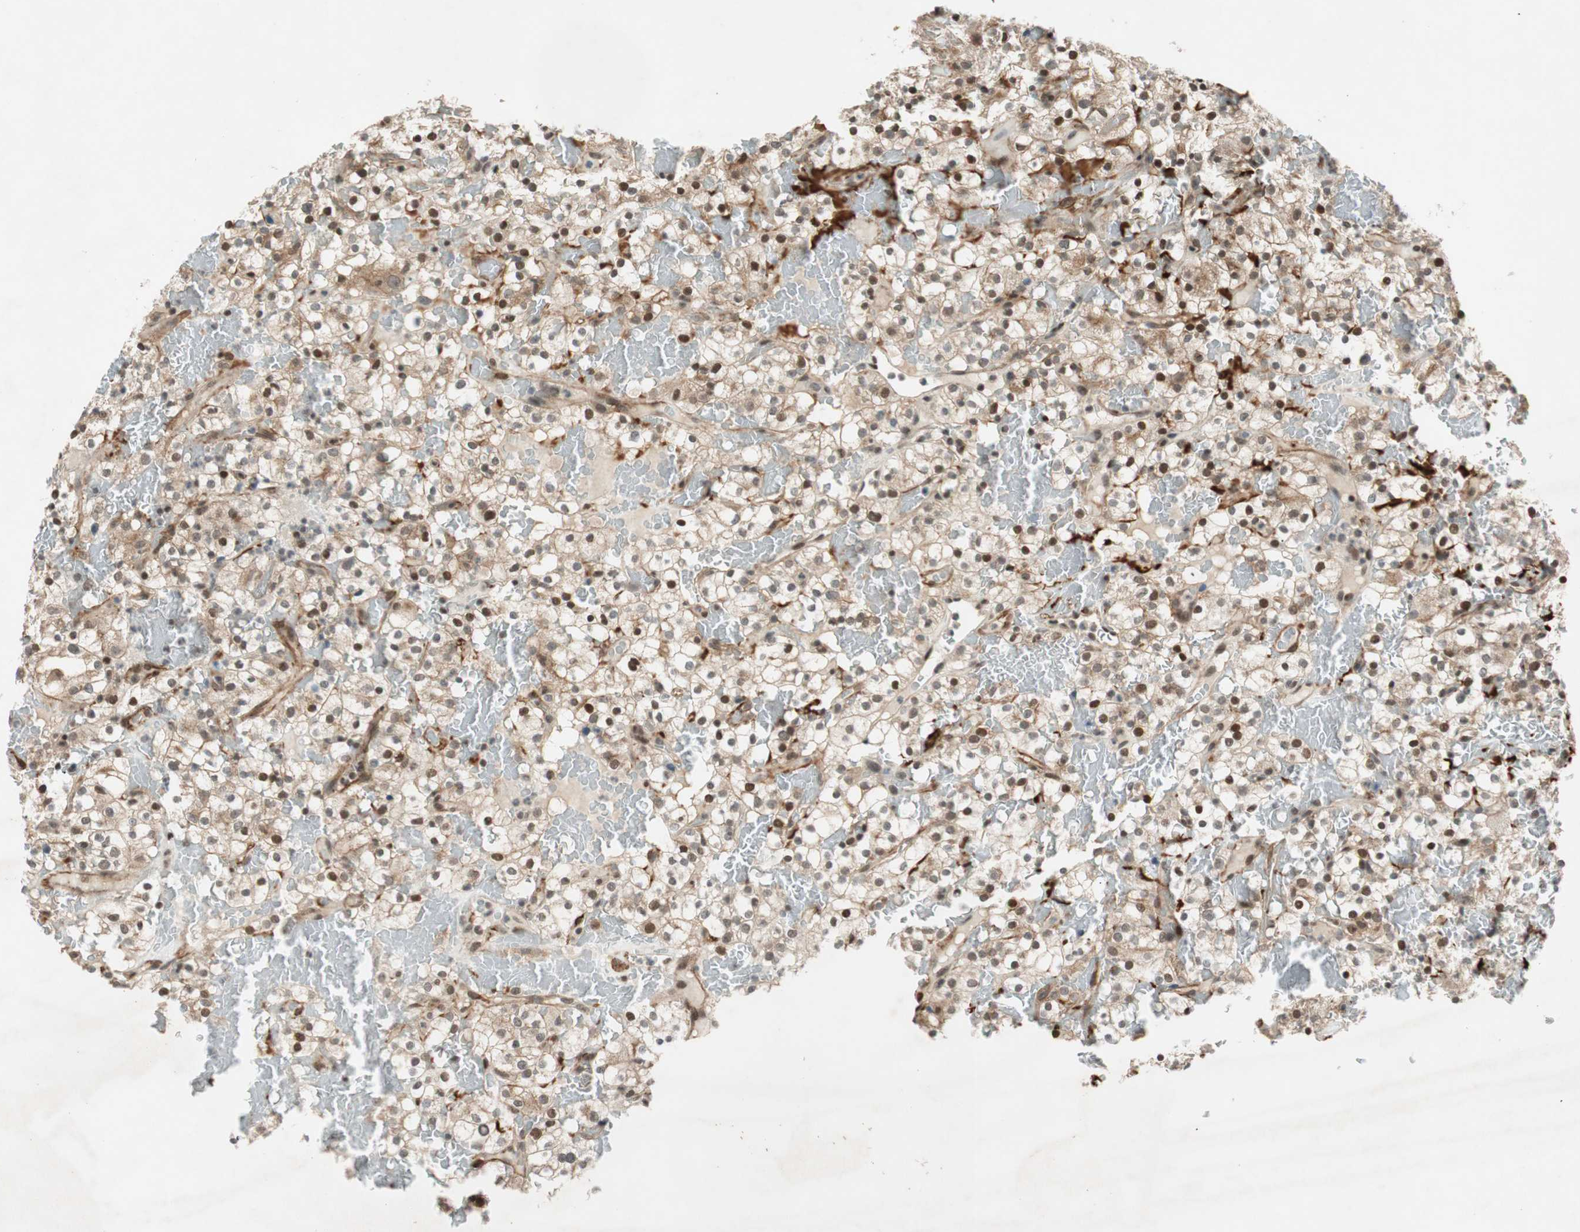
{"staining": {"intensity": "moderate", "quantity": ">75%", "location": "cytoplasmic/membranous,nuclear"}, "tissue": "renal cancer", "cell_type": "Tumor cells", "image_type": "cancer", "snomed": [{"axis": "morphology", "description": "Normal tissue, NOS"}, {"axis": "morphology", "description": "Adenocarcinoma, NOS"}, {"axis": "topography", "description": "Kidney"}], "caption": "An image of adenocarcinoma (renal) stained for a protein displays moderate cytoplasmic/membranous and nuclear brown staining in tumor cells.", "gene": "CDK19", "patient": {"sex": "female", "age": 72}}